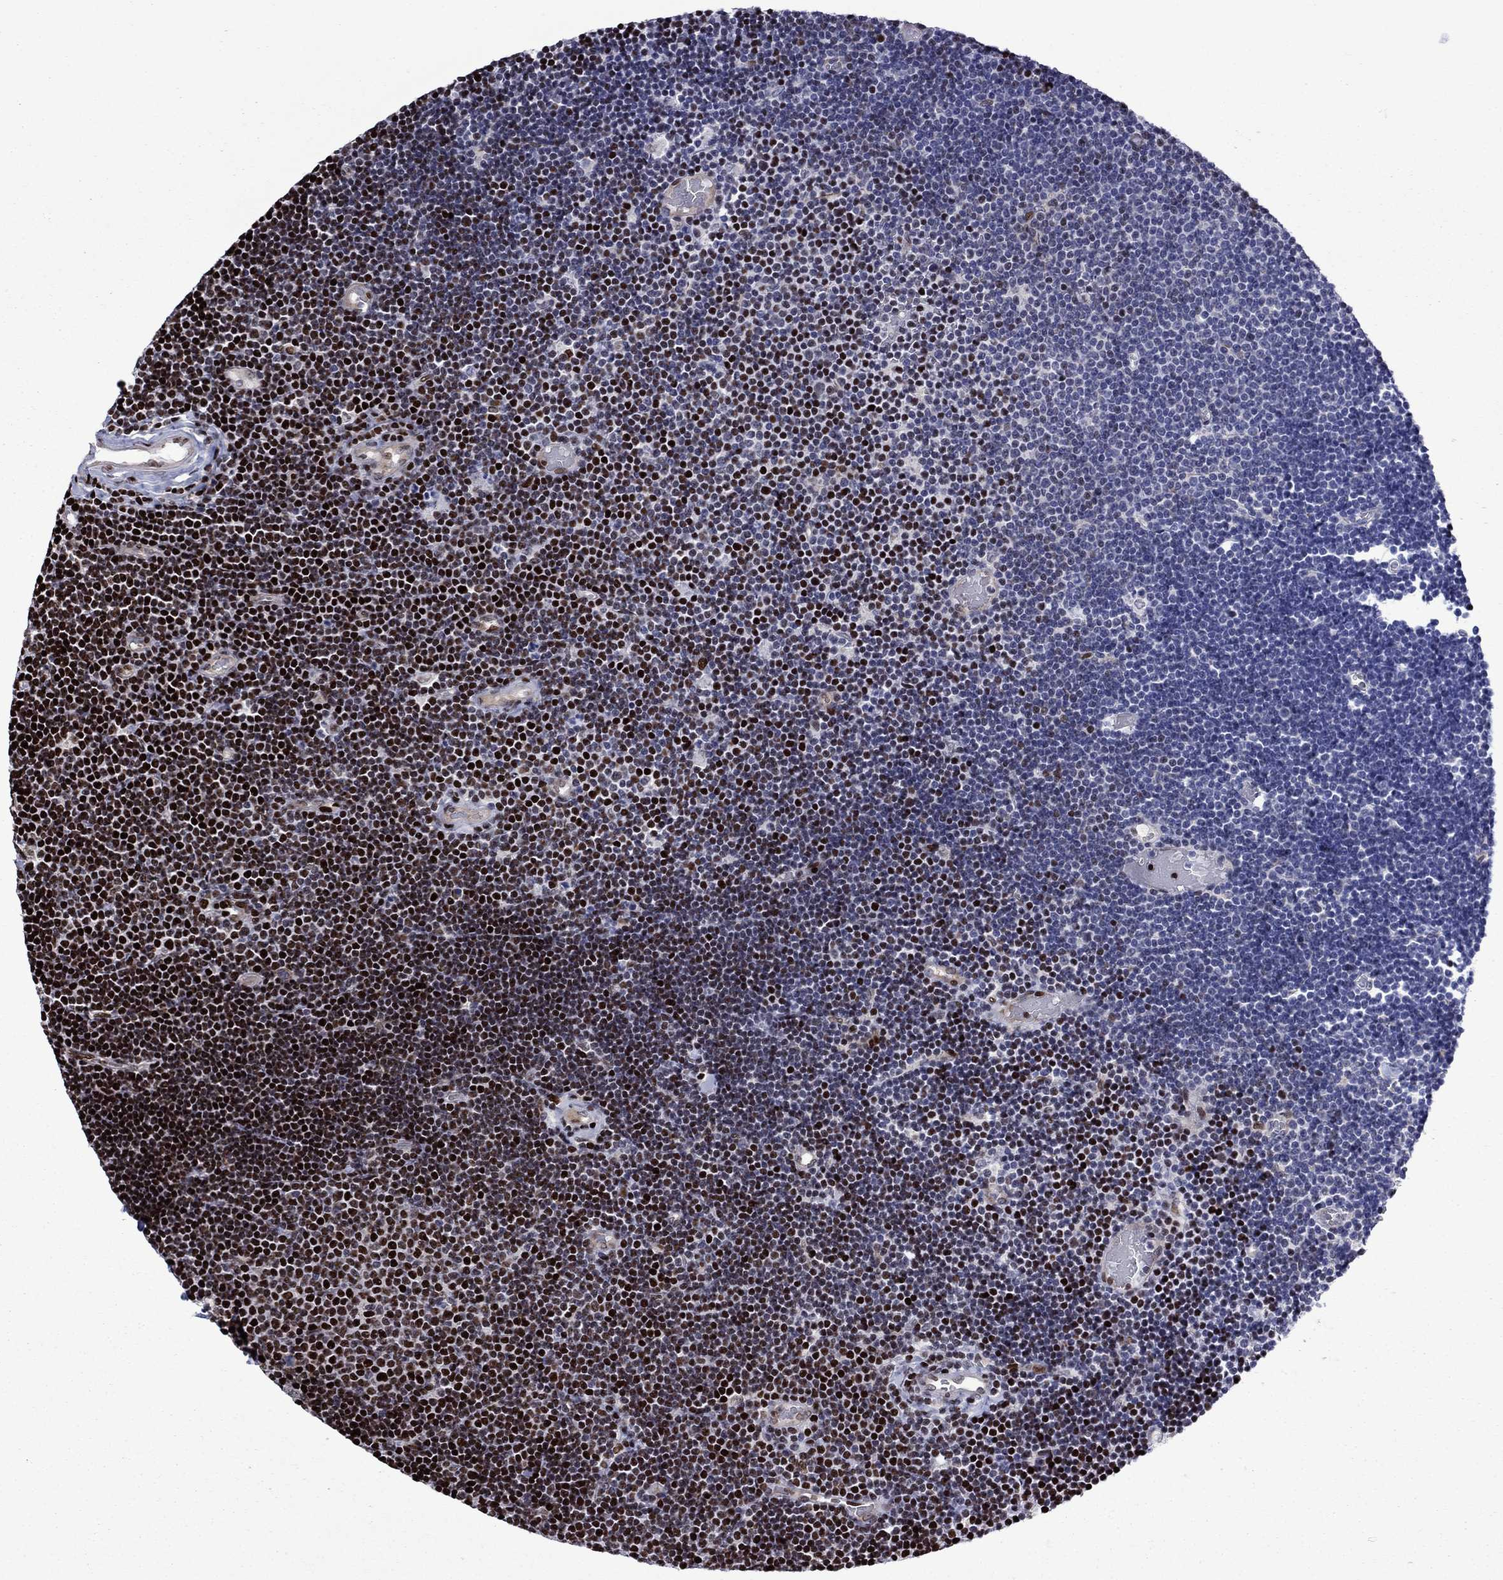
{"staining": {"intensity": "strong", "quantity": "25%-75%", "location": "nuclear"}, "tissue": "lymphoma", "cell_type": "Tumor cells", "image_type": "cancer", "snomed": [{"axis": "morphology", "description": "Malignant lymphoma, non-Hodgkin's type, Low grade"}, {"axis": "topography", "description": "Brain"}], "caption": "A high-resolution image shows immunohistochemistry staining of low-grade malignant lymphoma, non-Hodgkin's type, which displays strong nuclear positivity in about 25%-75% of tumor cells.", "gene": "LIMK1", "patient": {"sex": "female", "age": 66}}